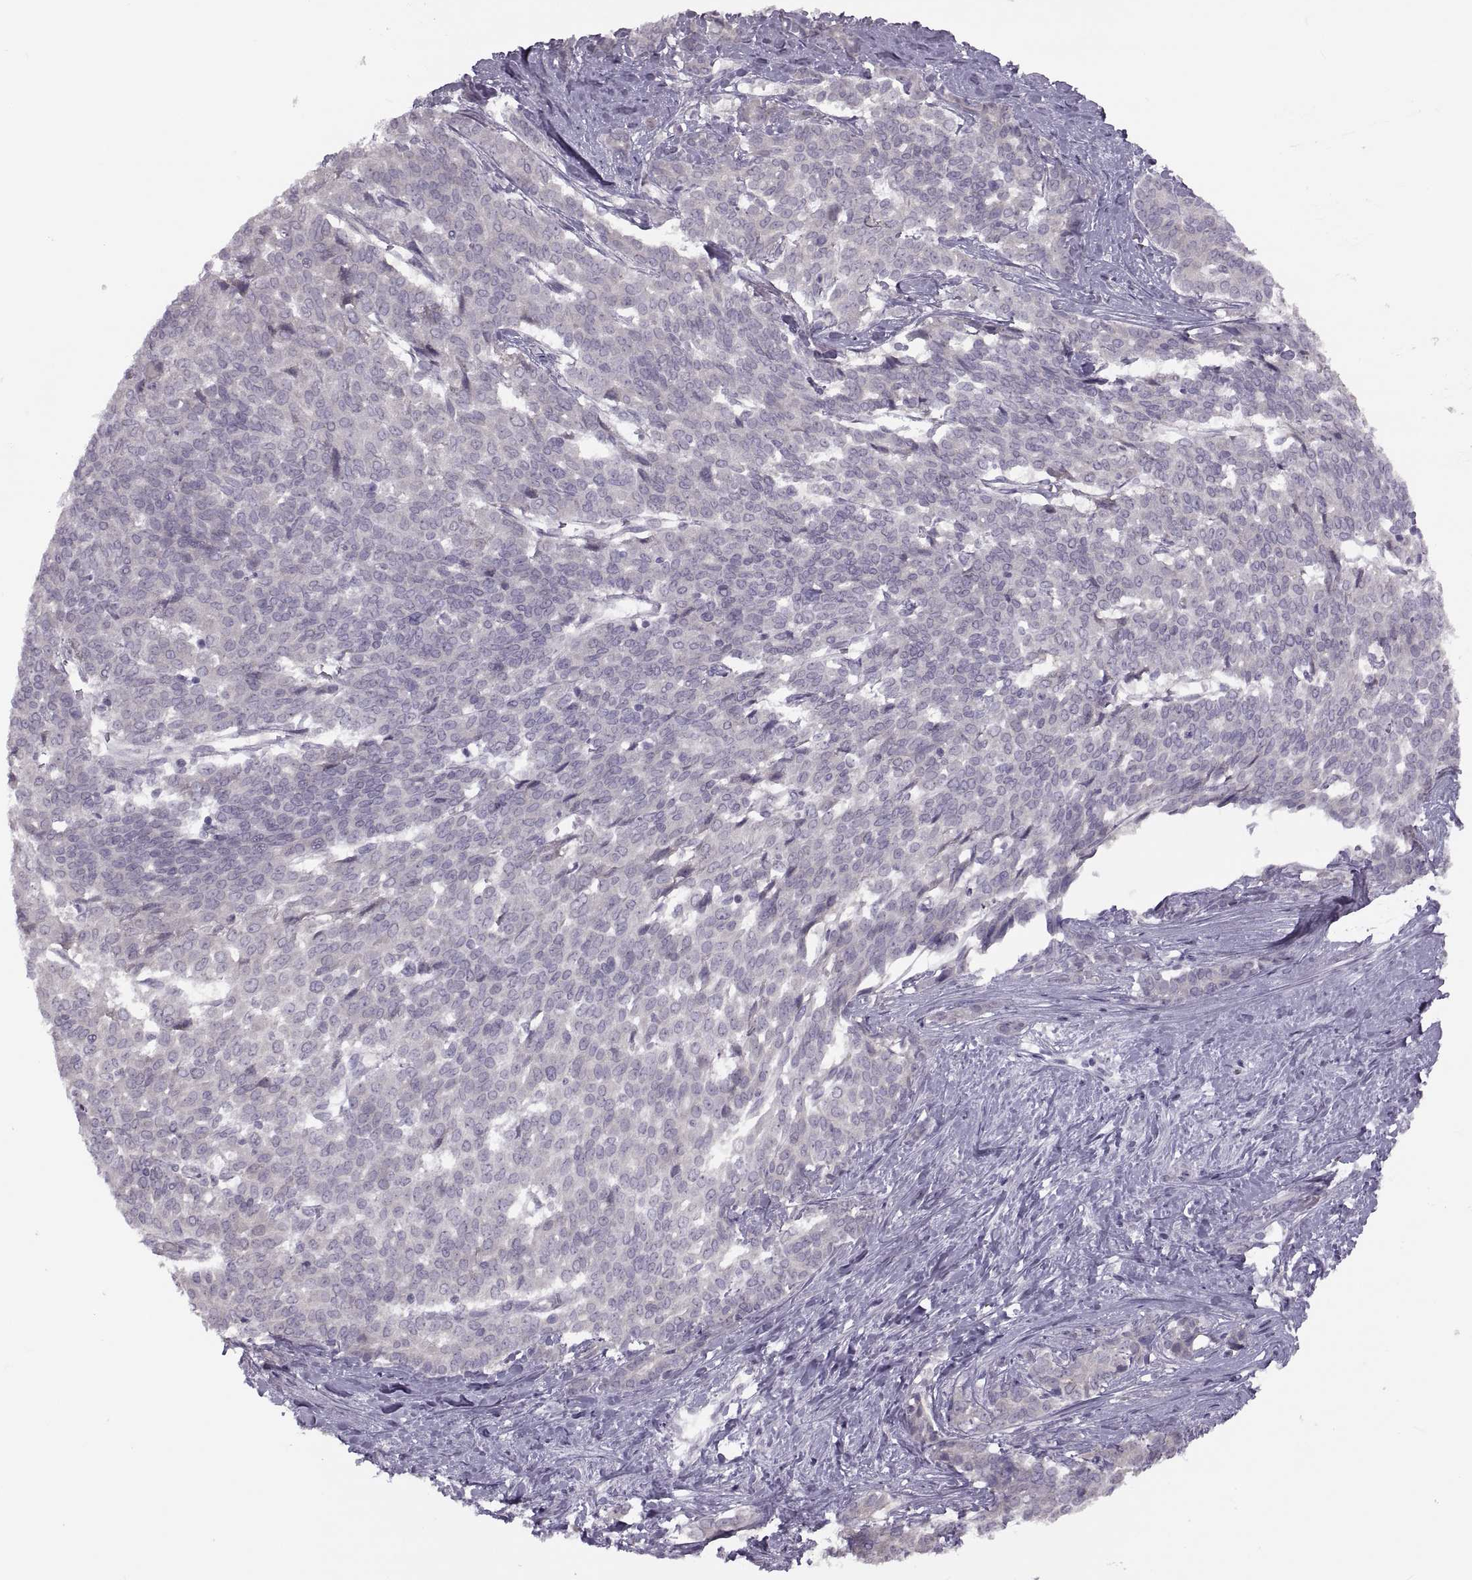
{"staining": {"intensity": "negative", "quantity": "none", "location": "none"}, "tissue": "liver cancer", "cell_type": "Tumor cells", "image_type": "cancer", "snomed": [{"axis": "morphology", "description": "Cholangiocarcinoma"}, {"axis": "topography", "description": "Liver"}], "caption": "This is an immunohistochemistry (IHC) micrograph of liver cholangiocarcinoma. There is no staining in tumor cells.", "gene": "H2AP", "patient": {"sex": "female", "age": 47}}